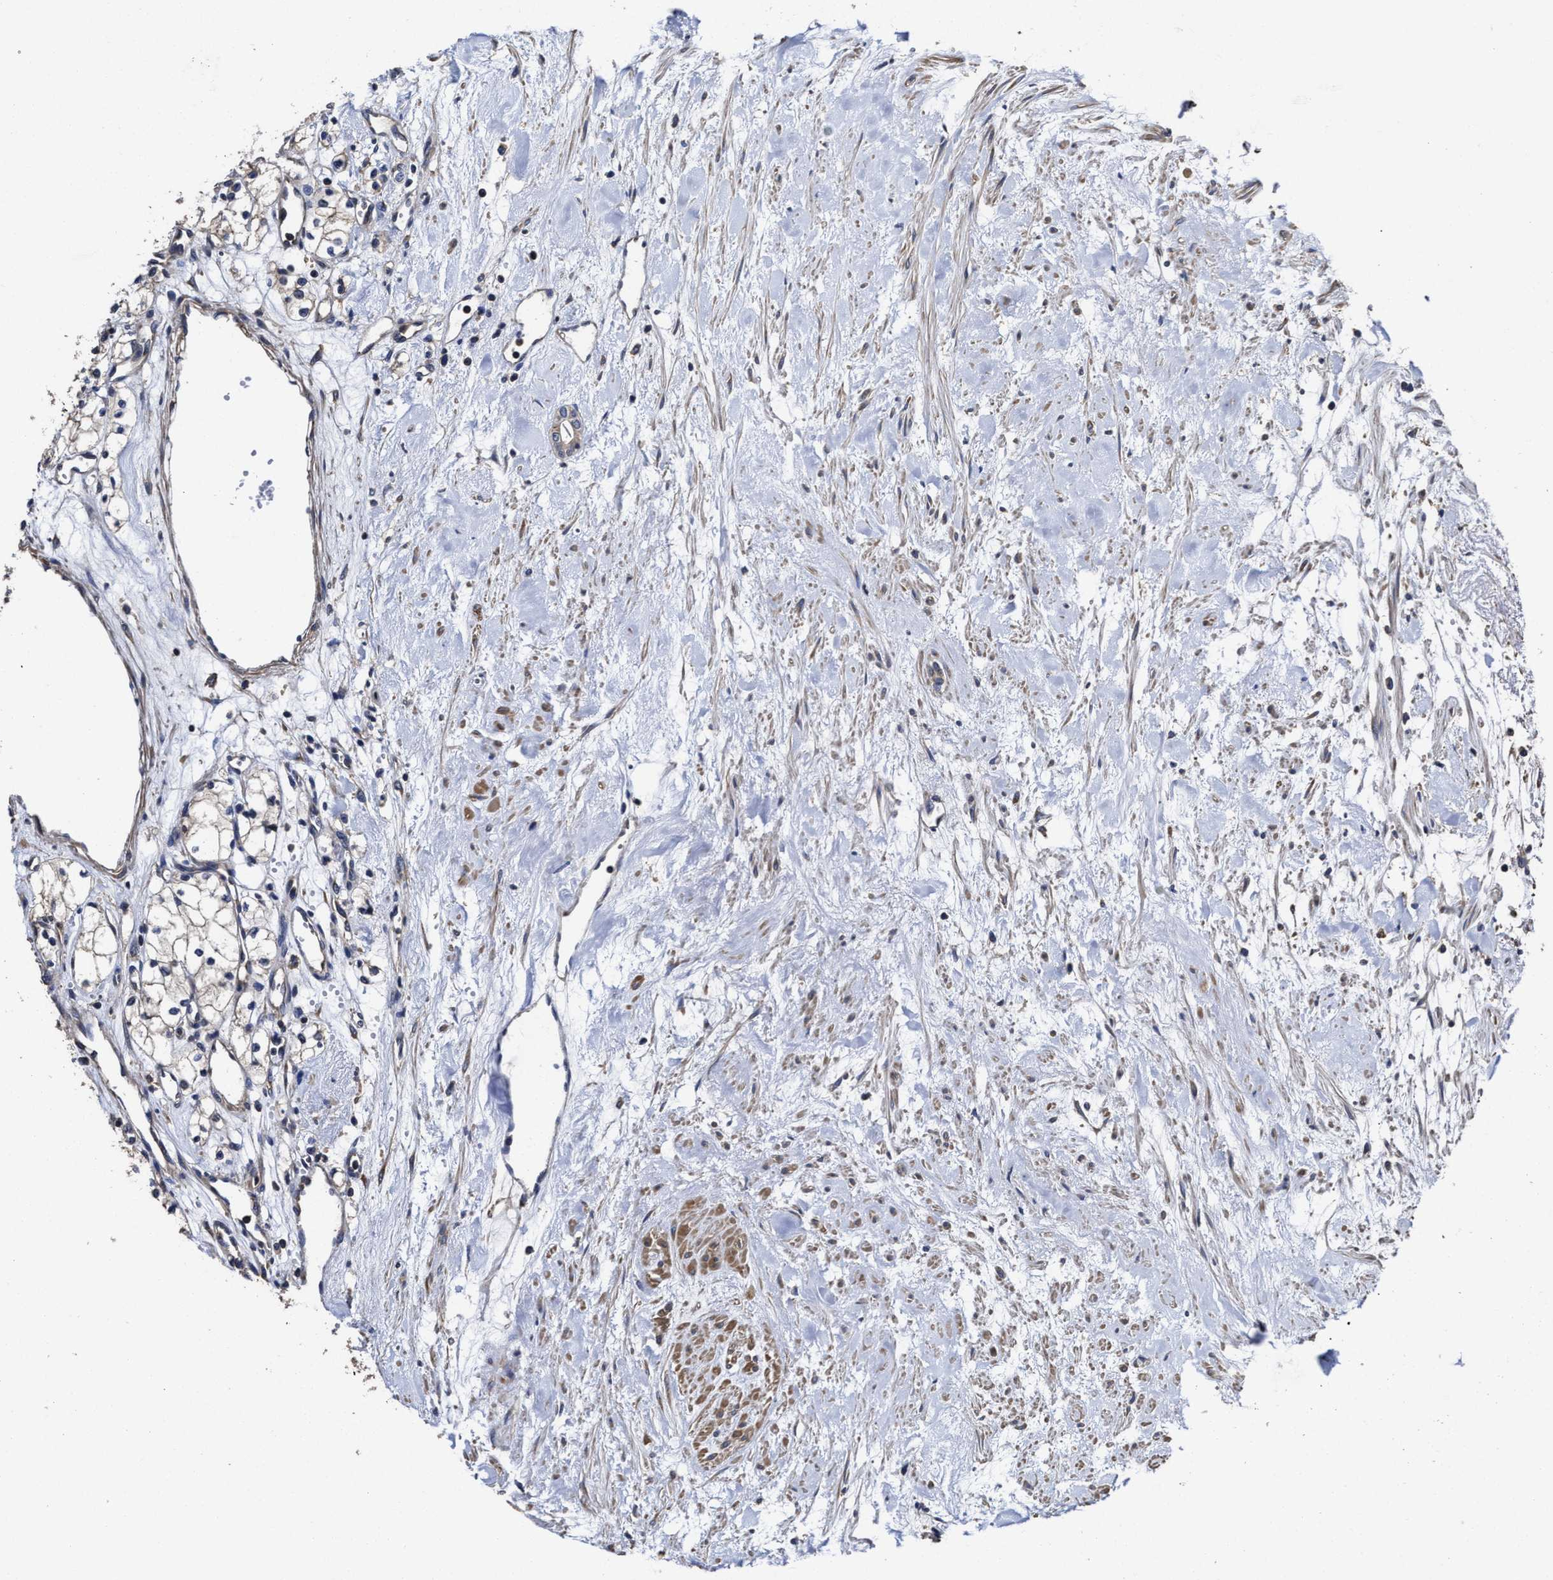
{"staining": {"intensity": "negative", "quantity": "none", "location": "none"}, "tissue": "renal cancer", "cell_type": "Tumor cells", "image_type": "cancer", "snomed": [{"axis": "morphology", "description": "Adenocarcinoma, NOS"}, {"axis": "topography", "description": "Kidney"}], "caption": "Tumor cells are negative for protein expression in human renal adenocarcinoma.", "gene": "AVEN", "patient": {"sex": "male", "age": 59}}